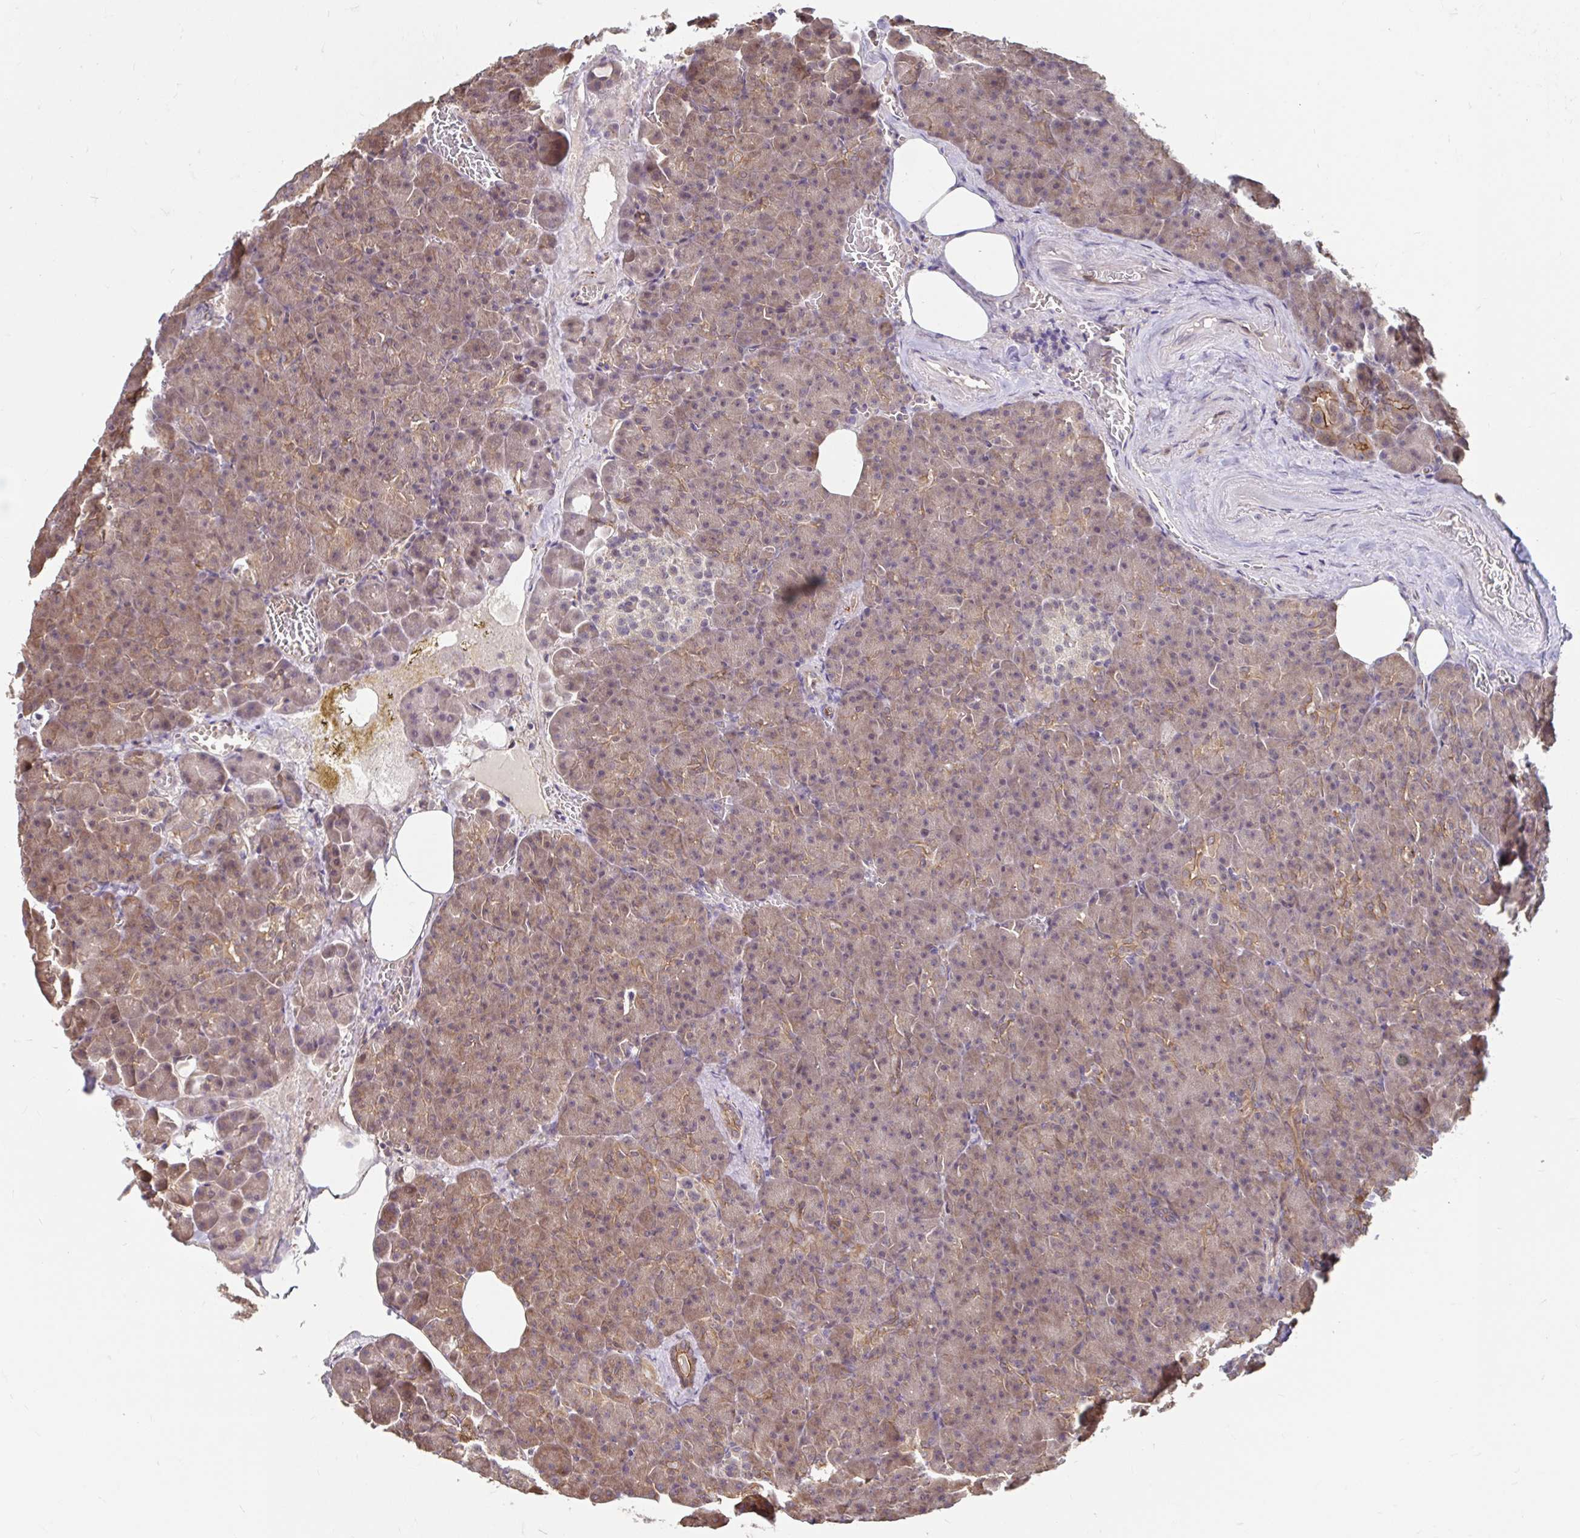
{"staining": {"intensity": "moderate", "quantity": "25%-75%", "location": "cytoplasmic/membranous"}, "tissue": "pancreas", "cell_type": "Exocrine glandular cells", "image_type": "normal", "snomed": [{"axis": "morphology", "description": "Normal tissue, NOS"}, {"axis": "topography", "description": "Pancreas"}], "caption": "The micrograph displays immunohistochemical staining of normal pancreas. There is moderate cytoplasmic/membranous staining is identified in about 25%-75% of exocrine glandular cells.", "gene": "STYXL1", "patient": {"sex": "female", "age": 74}}